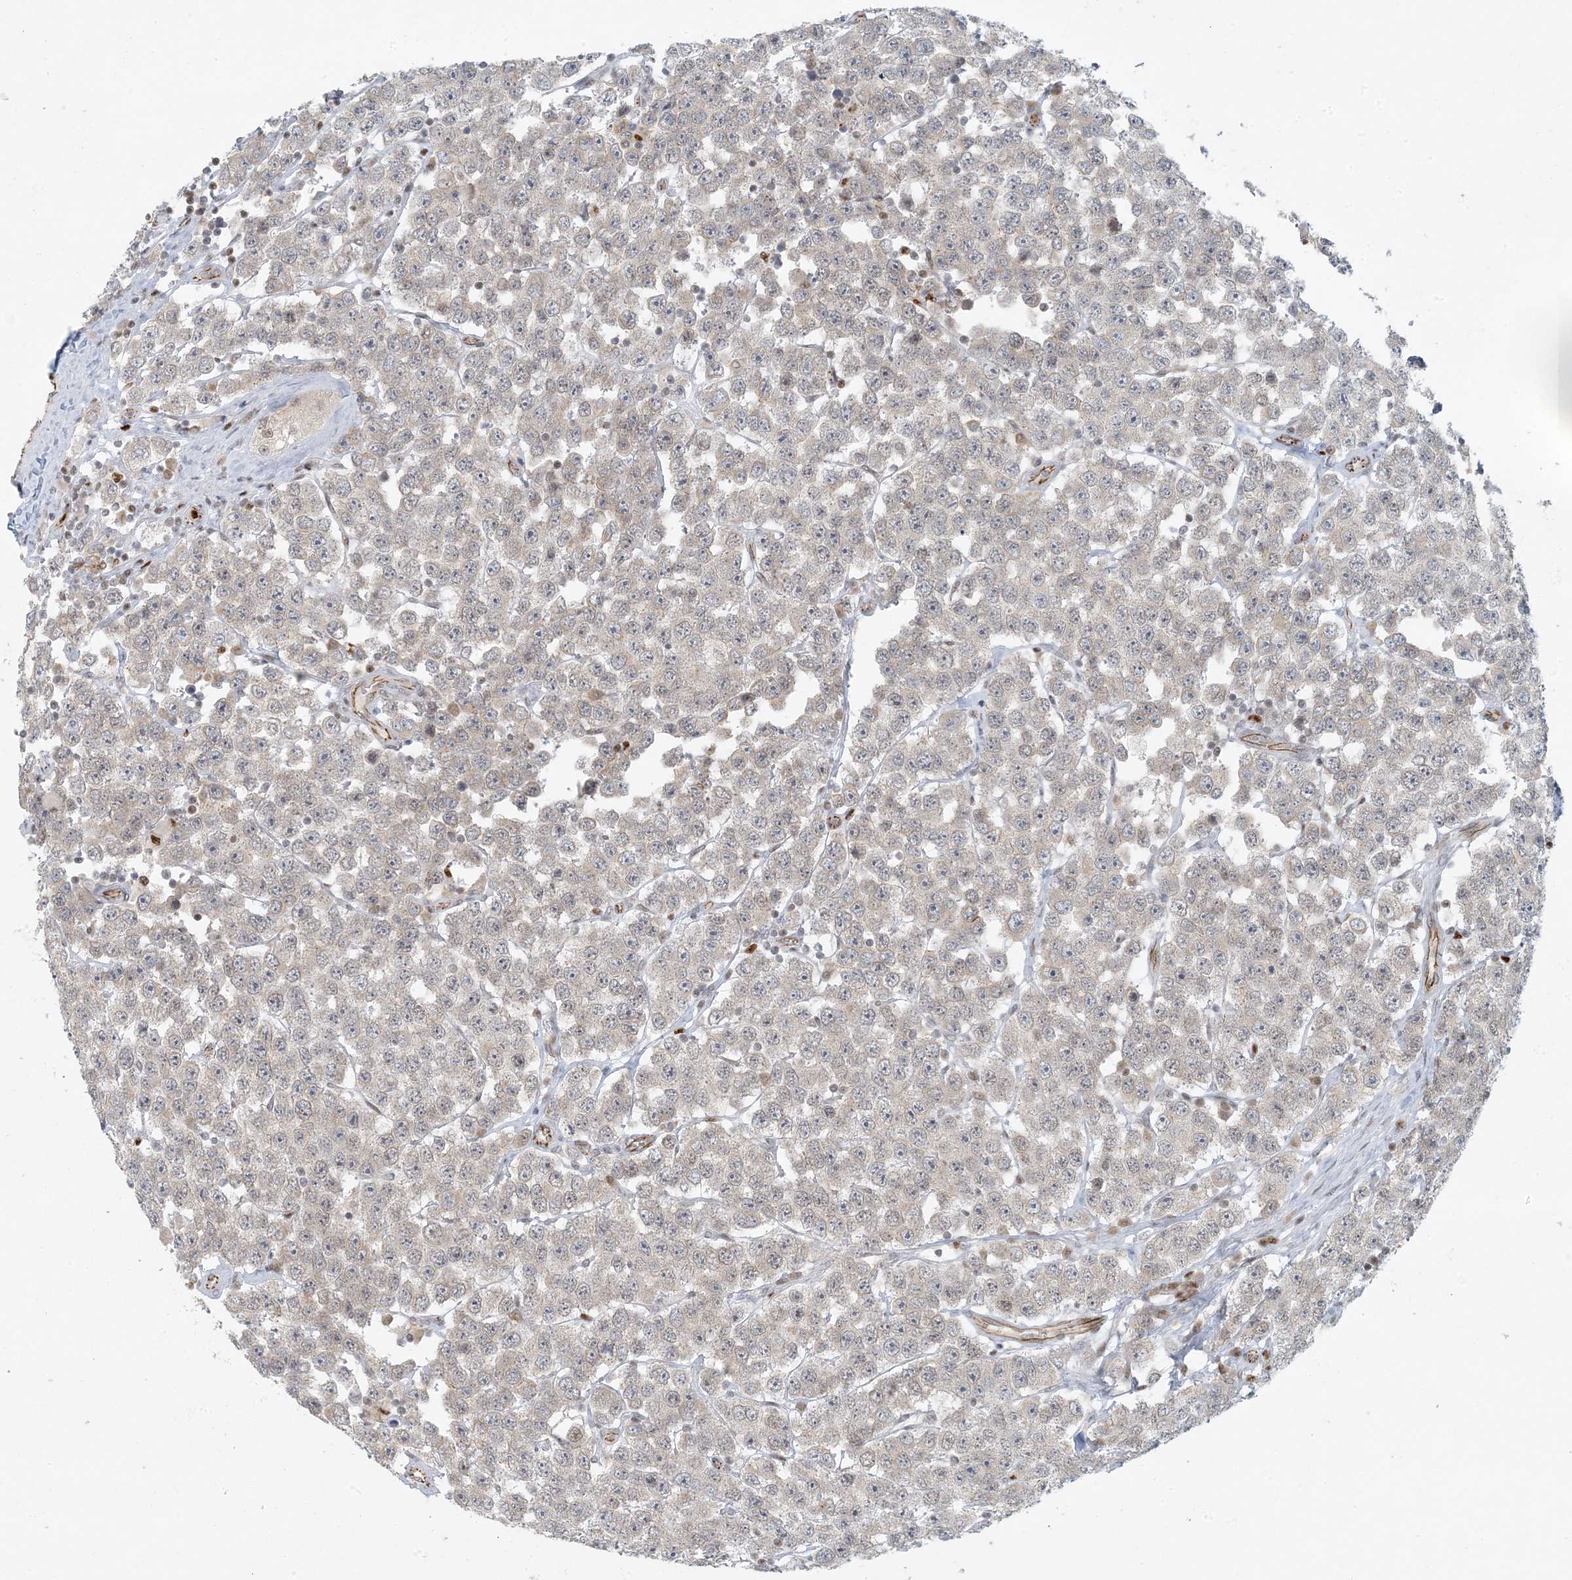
{"staining": {"intensity": "weak", "quantity": "25%-75%", "location": "nuclear"}, "tissue": "testis cancer", "cell_type": "Tumor cells", "image_type": "cancer", "snomed": [{"axis": "morphology", "description": "Seminoma, NOS"}, {"axis": "topography", "description": "Testis"}], "caption": "An IHC histopathology image of tumor tissue is shown. Protein staining in brown highlights weak nuclear positivity in testis cancer (seminoma) within tumor cells. (Stains: DAB (3,3'-diaminobenzidine) in brown, nuclei in blue, Microscopy: brightfield microscopy at high magnification).", "gene": "AK9", "patient": {"sex": "male", "age": 28}}